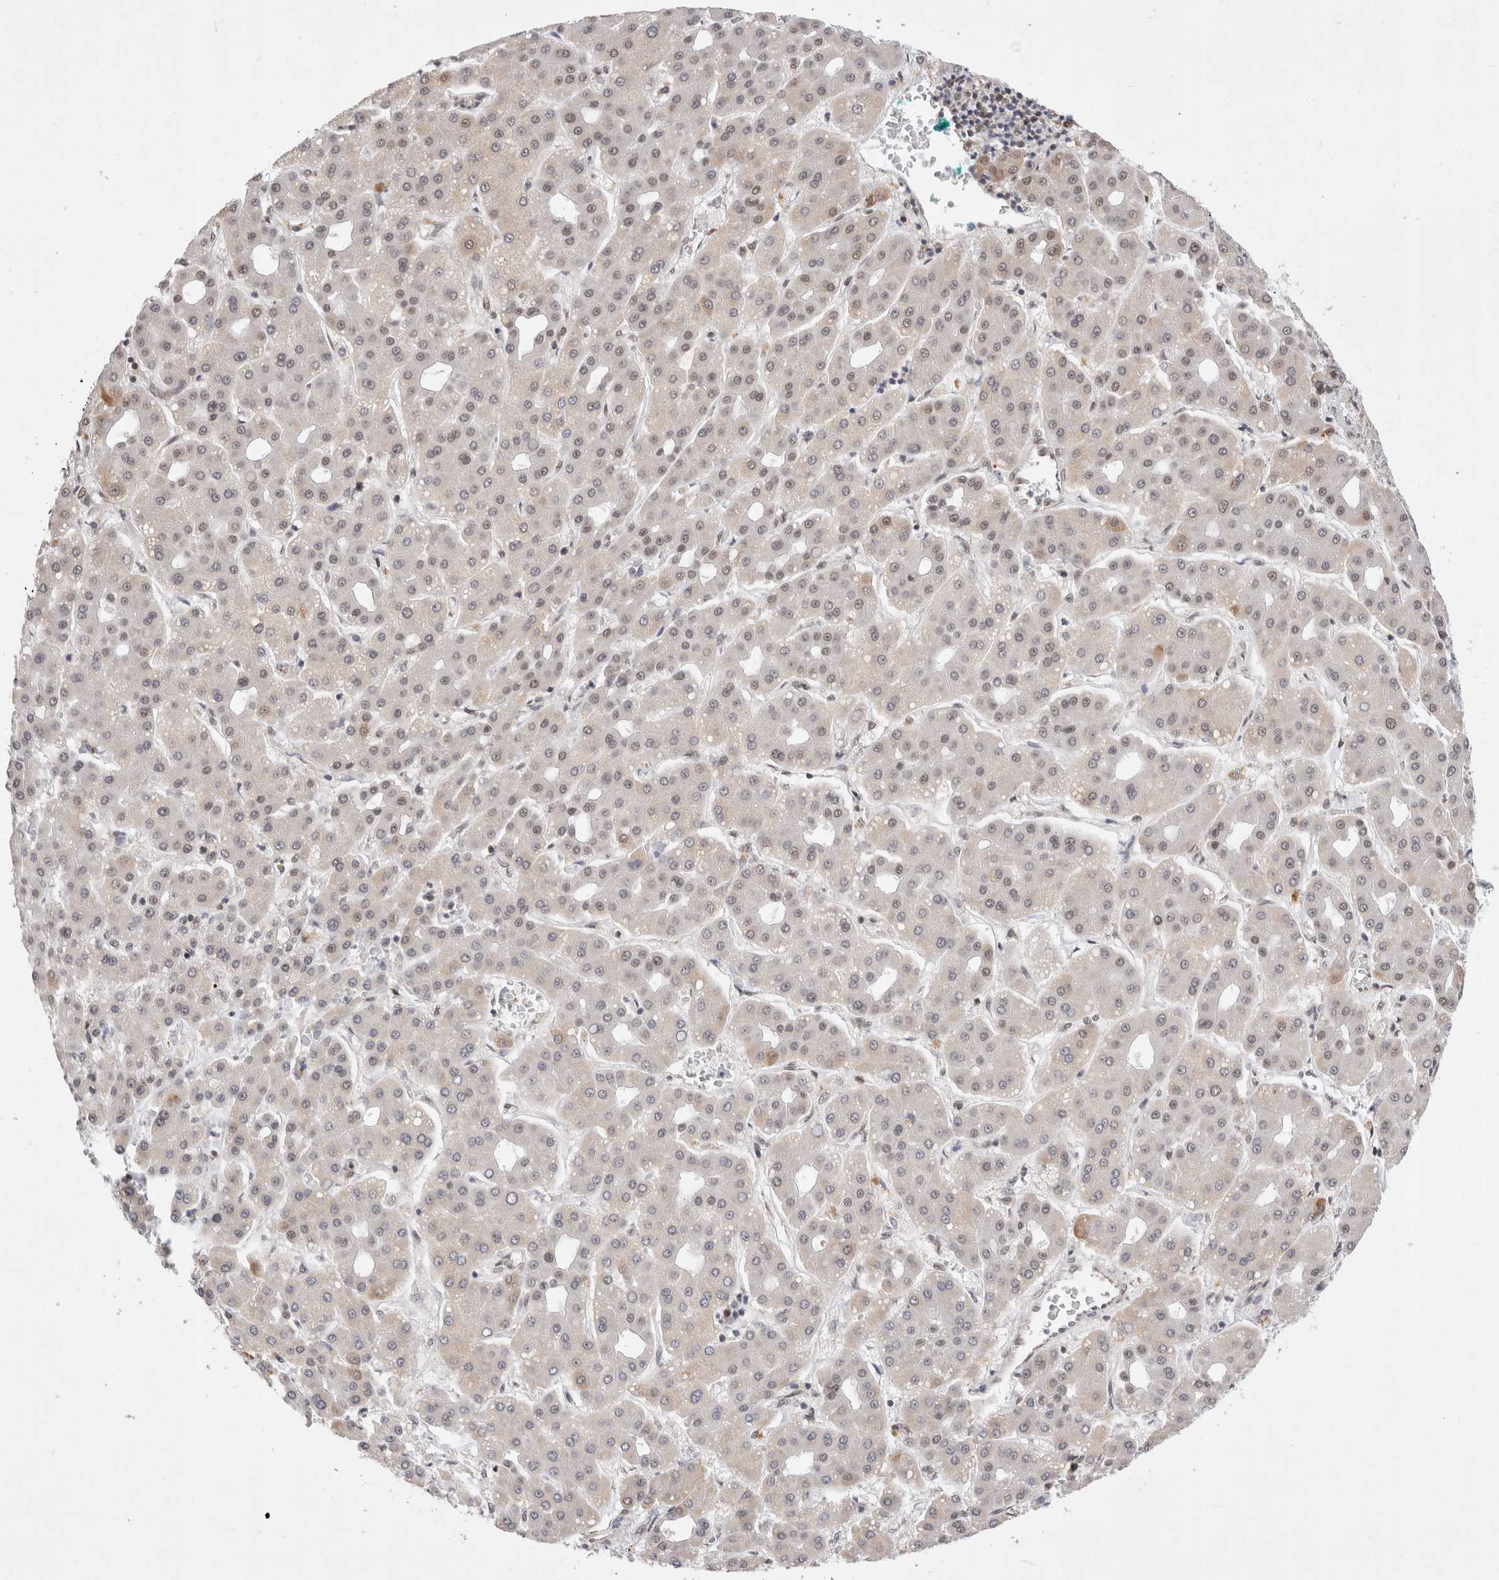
{"staining": {"intensity": "weak", "quantity": "<25%", "location": "nuclear"}, "tissue": "liver cancer", "cell_type": "Tumor cells", "image_type": "cancer", "snomed": [{"axis": "morphology", "description": "Carcinoma, Hepatocellular, NOS"}, {"axis": "topography", "description": "Liver"}], "caption": "An immunohistochemistry image of hepatocellular carcinoma (liver) is shown. There is no staining in tumor cells of hepatocellular carcinoma (liver). The staining was performed using DAB (3,3'-diaminobenzidine) to visualize the protein expression in brown, while the nuclei were stained in blue with hematoxylin (Magnification: 20x).", "gene": "GTF2I", "patient": {"sex": "male", "age": 65}}